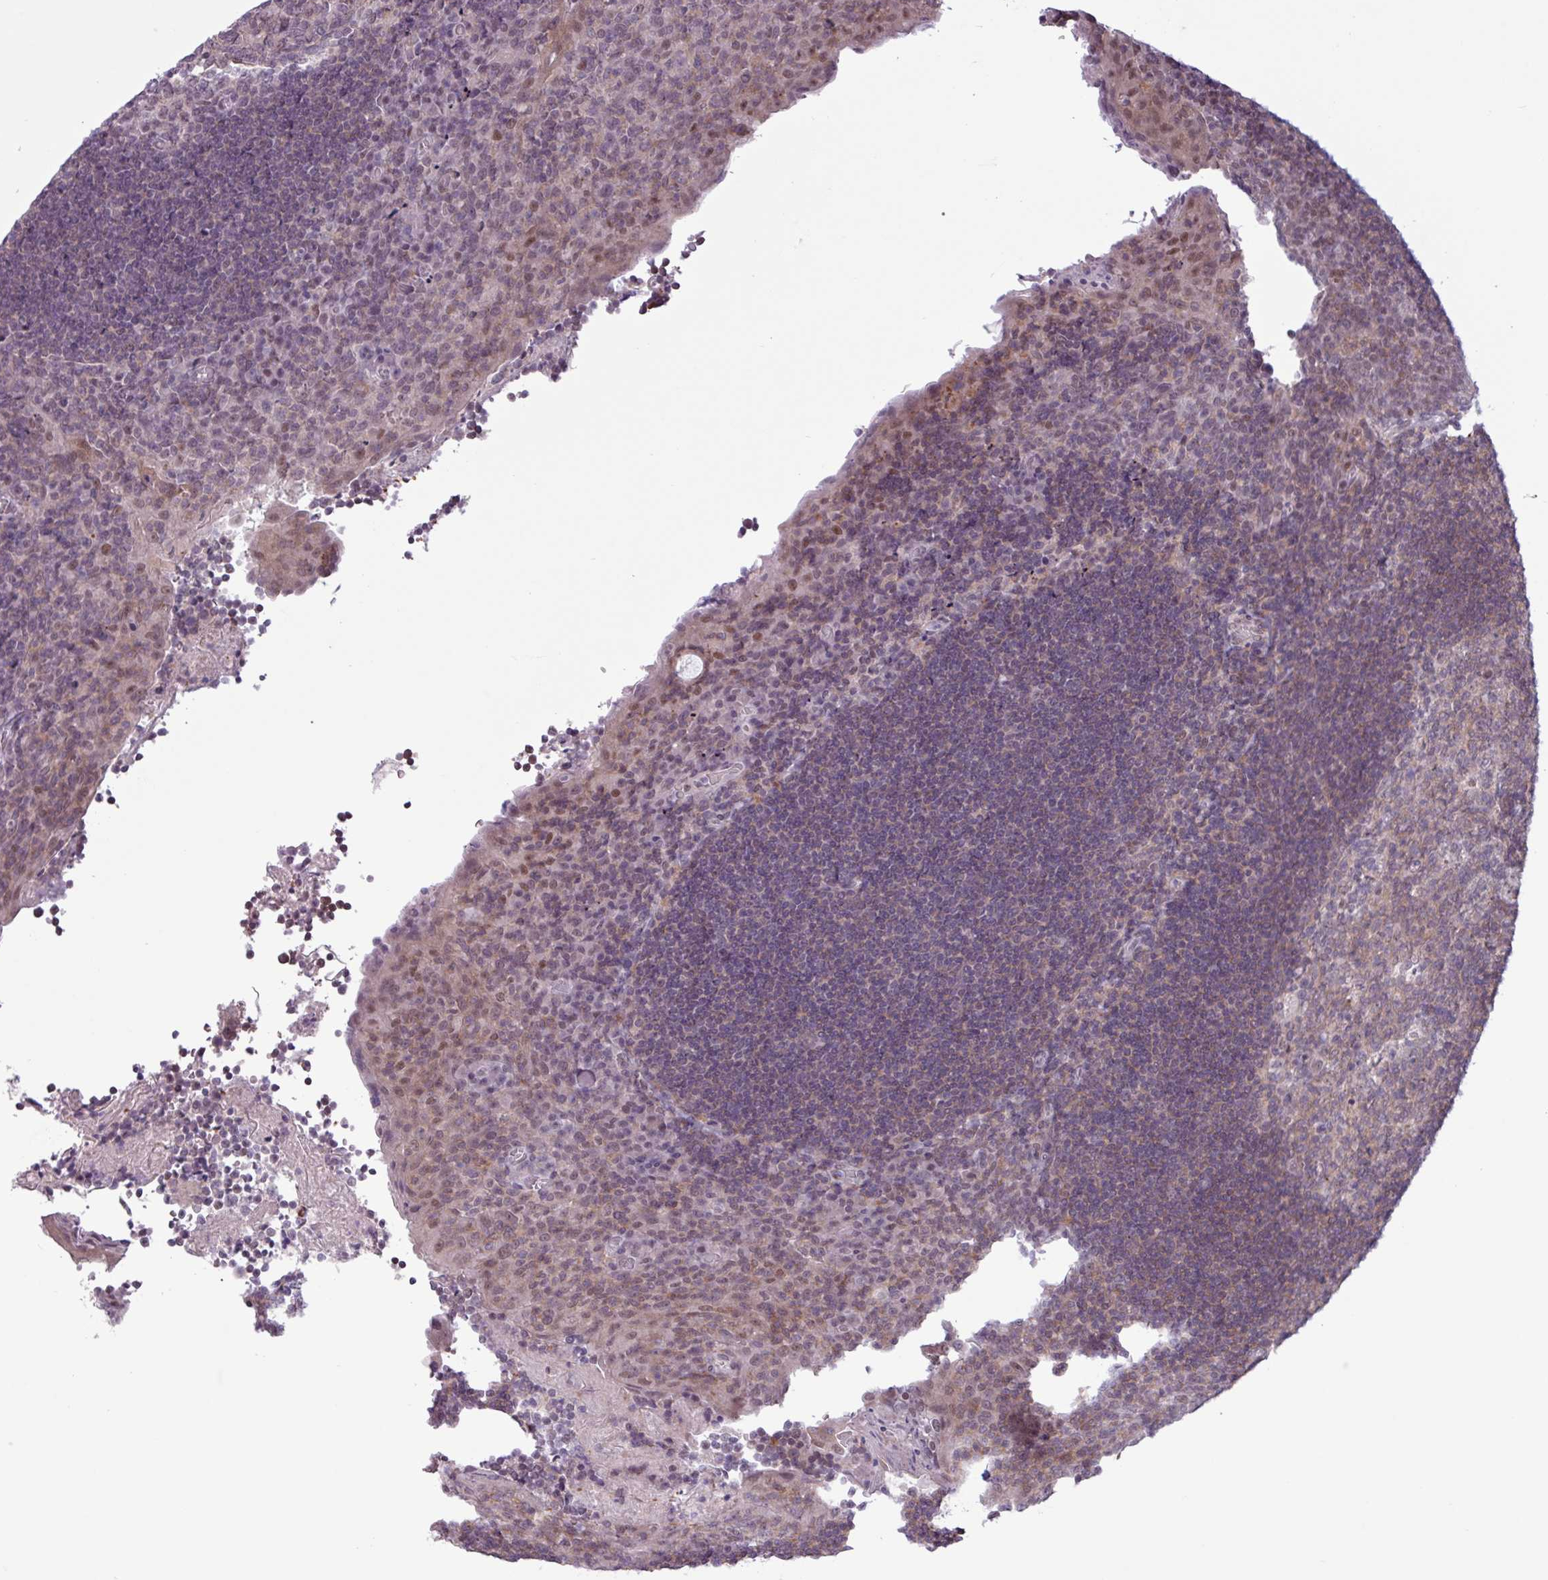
{"staining": {"intensity": "negative", "quantity": "none", "location": "none"}, "tissue": "tonsil", "cell_type": "Germinal center cells", "image_type": "normal", "snomed": [{"axis": "morphology", "description": "Normal tissue, NOS"}, {"axis": "topography", "description": "Tonsil"}], "caption": "There is no significant positivity in germinal center cells of tonsil. (DAB IHC, high magnification).", "gene": "NOTCH2", "patient": {"sex": "male", "age": 17}}